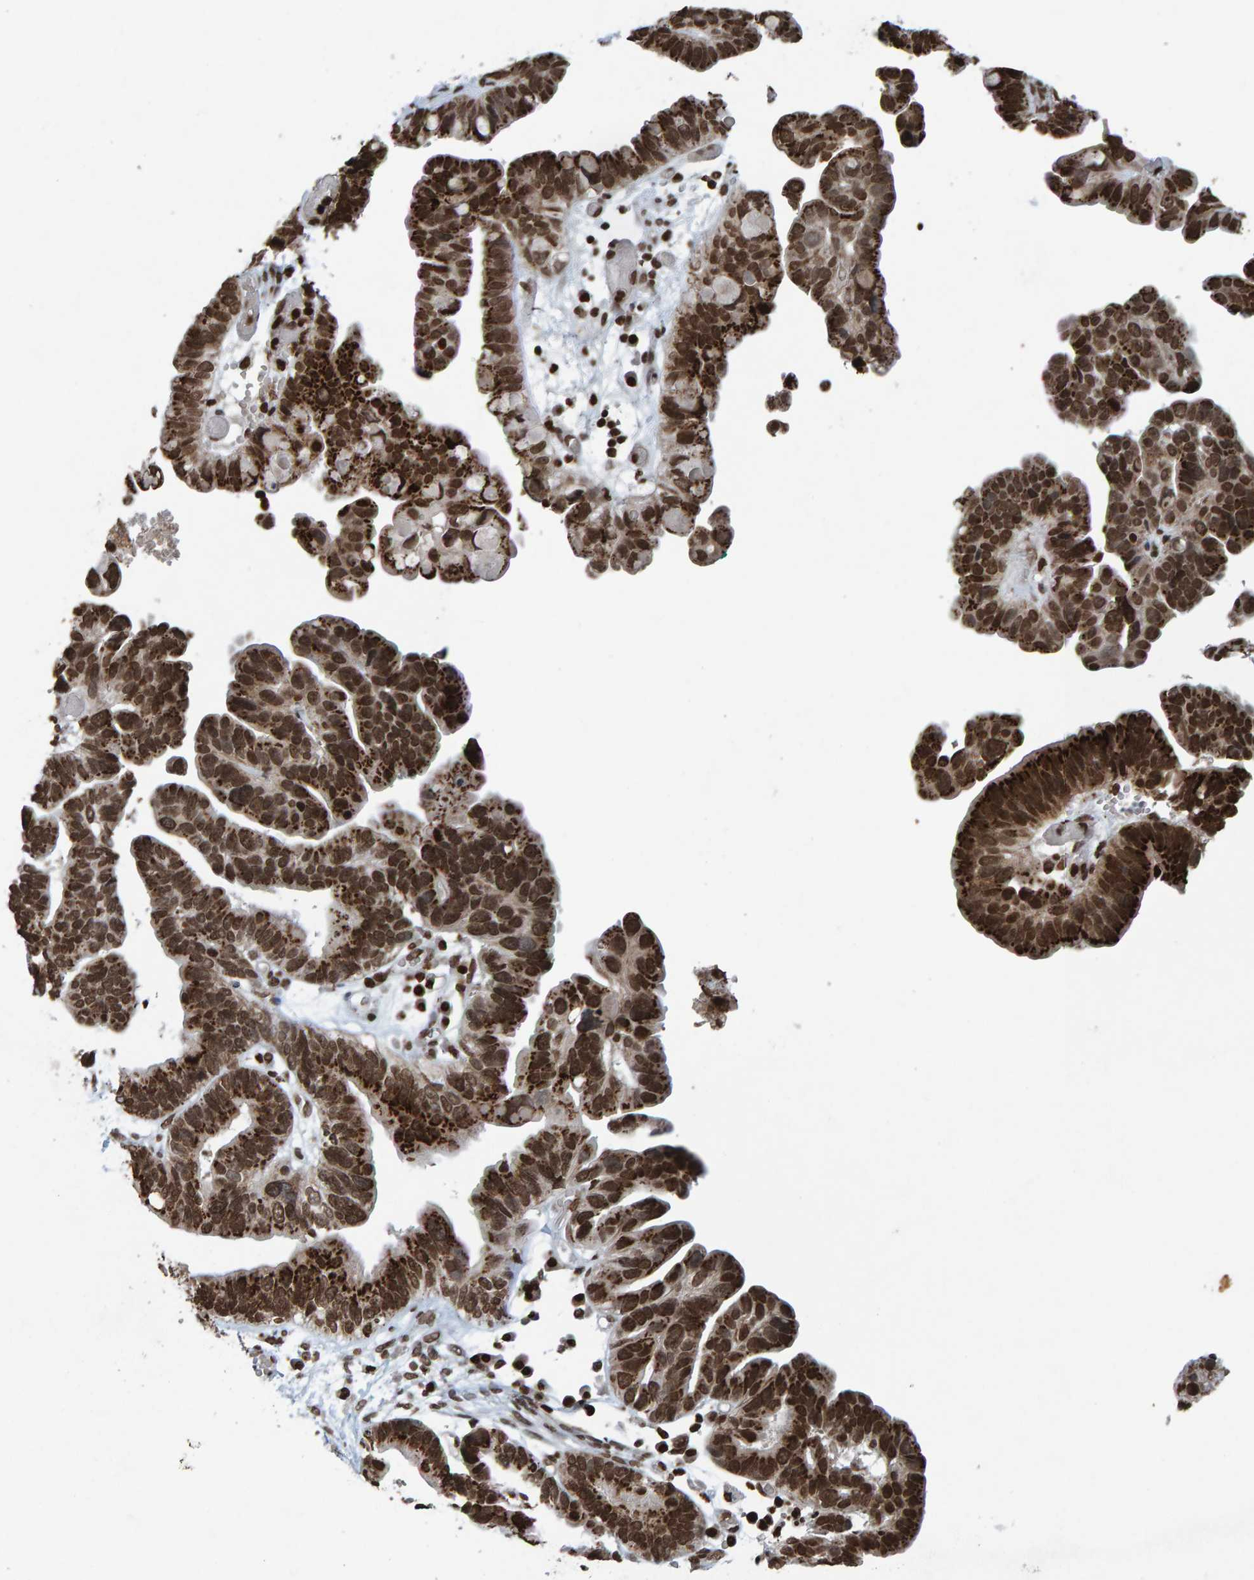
{"staining": {"intensity": "strong", "quantity": ">75%", "location": "cytoplasmic/membranous,nuclear"}, "tissue": "ovarian cancer", "cell_type": "Tumor cells", "image_type": "cancer", "snomed": [{"axis": "morphology", "description": "Cystadenocarcinoma, serous, NOS"}, {"axis": "topography", "description": "Ovary"}], "caption": "This photomicrograph exhibits IHC staining of human serous cystadenocarcinoma (ovarian), with high strong cytoplasmic/membranous and nuclear expression in about >75% of tumor cells.", "gene": "H2AZ1", "patient": {"sex": "female", "age": 56}}